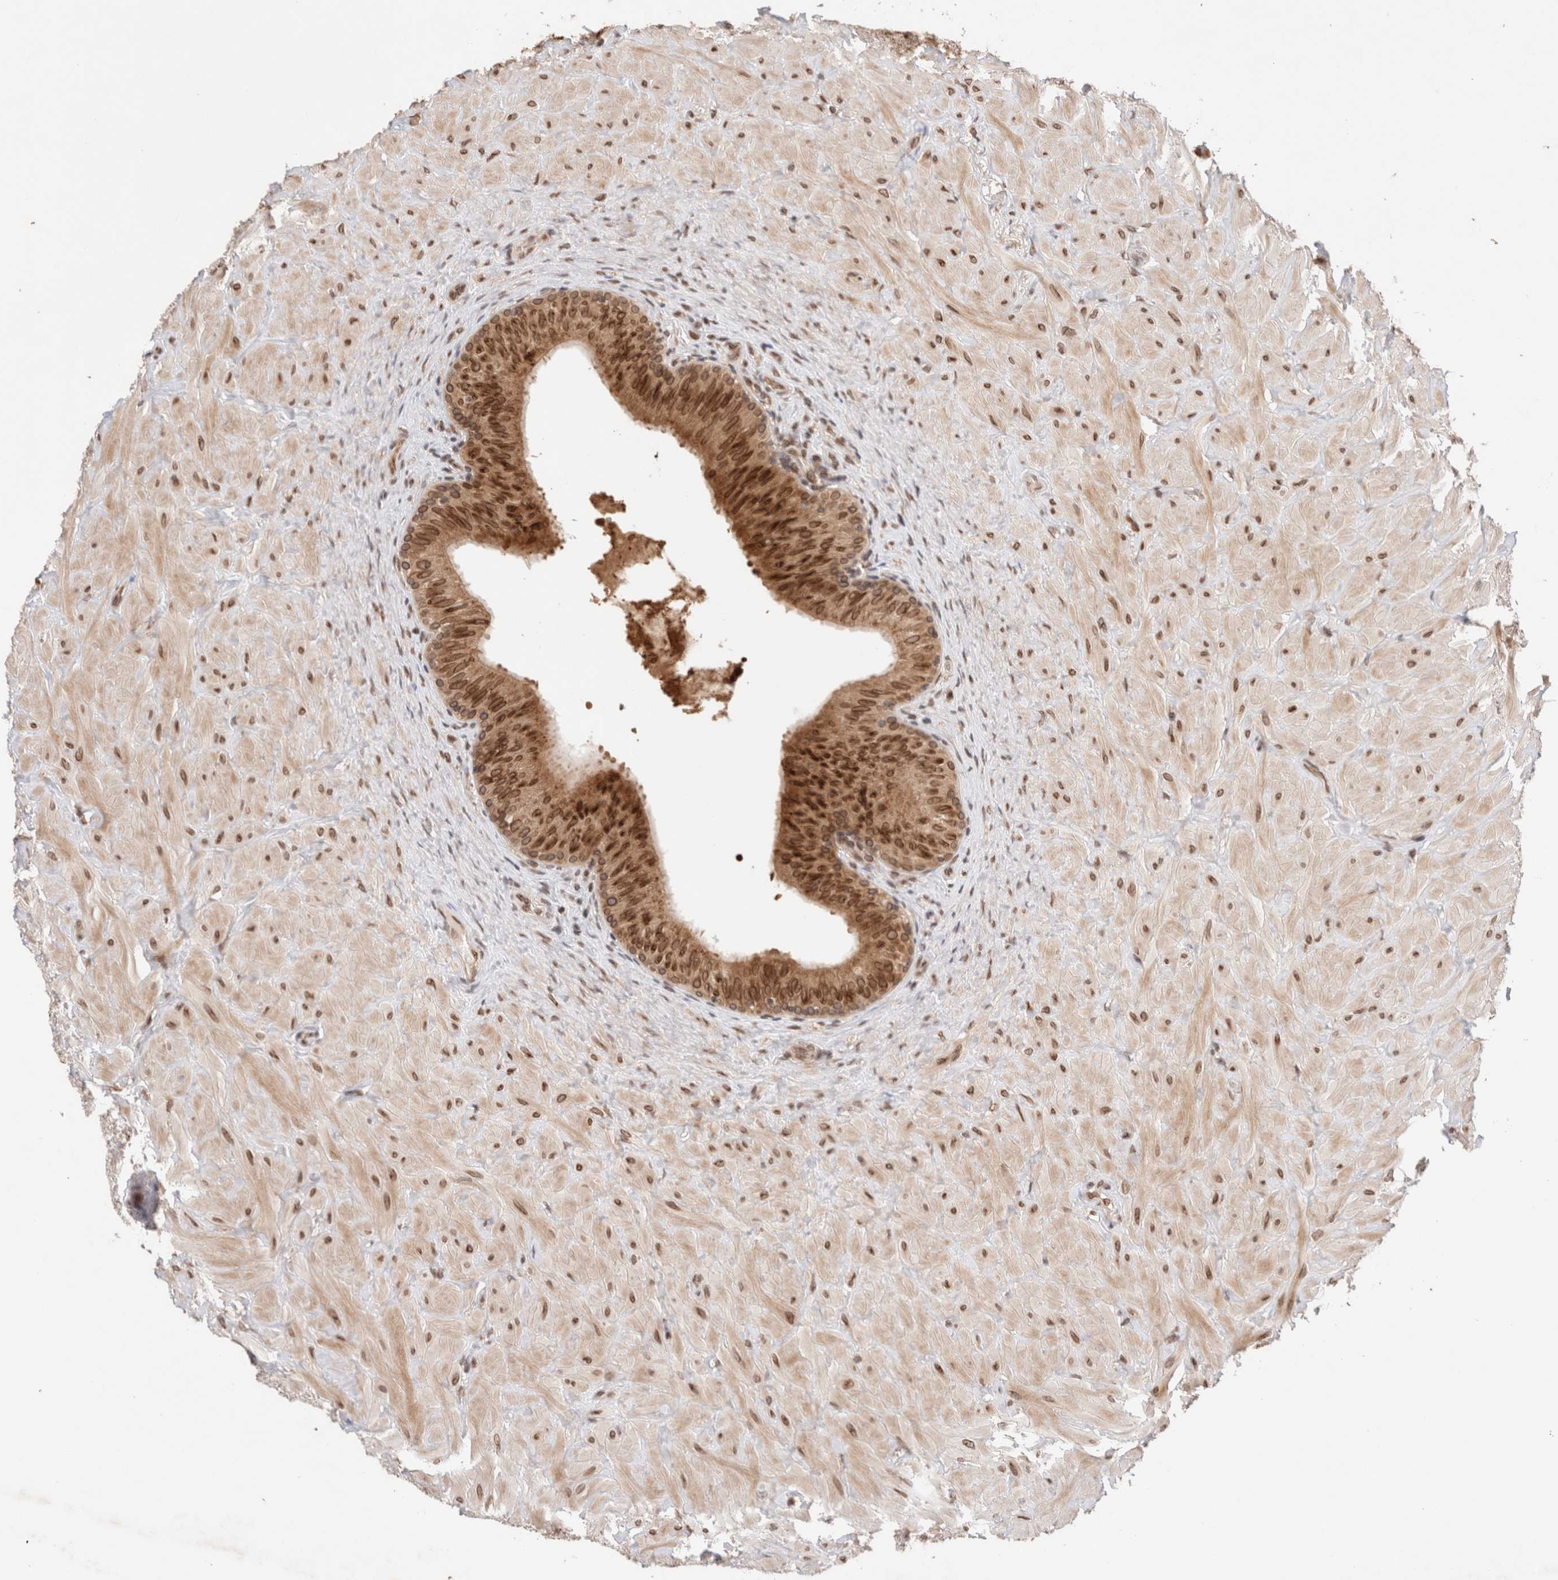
{"staining": {"intensity": "strong", "quantity": ">75%", "location": "cytoplasmic/membranous,nuclear"}, "tissue": "epididymis", "cell_type": "Glandular cells", "image_type": "normal", "snomed": [{"axis": "morphology", "description": "Normal tissue, NOS"}, {"axis": "topography", "description": "Soft tissue"}, {"axis": "topography", "description": "Epididymis"}], "caption": "Immunohistochemical staining of normal human epididymis reveals >75% levels of strong cytoplasmic/membranous,nuclear protein positivity in approximately >75% of glandular cells.", "gene": "TPR", "patient": {"sex": "male", "age": 26}}